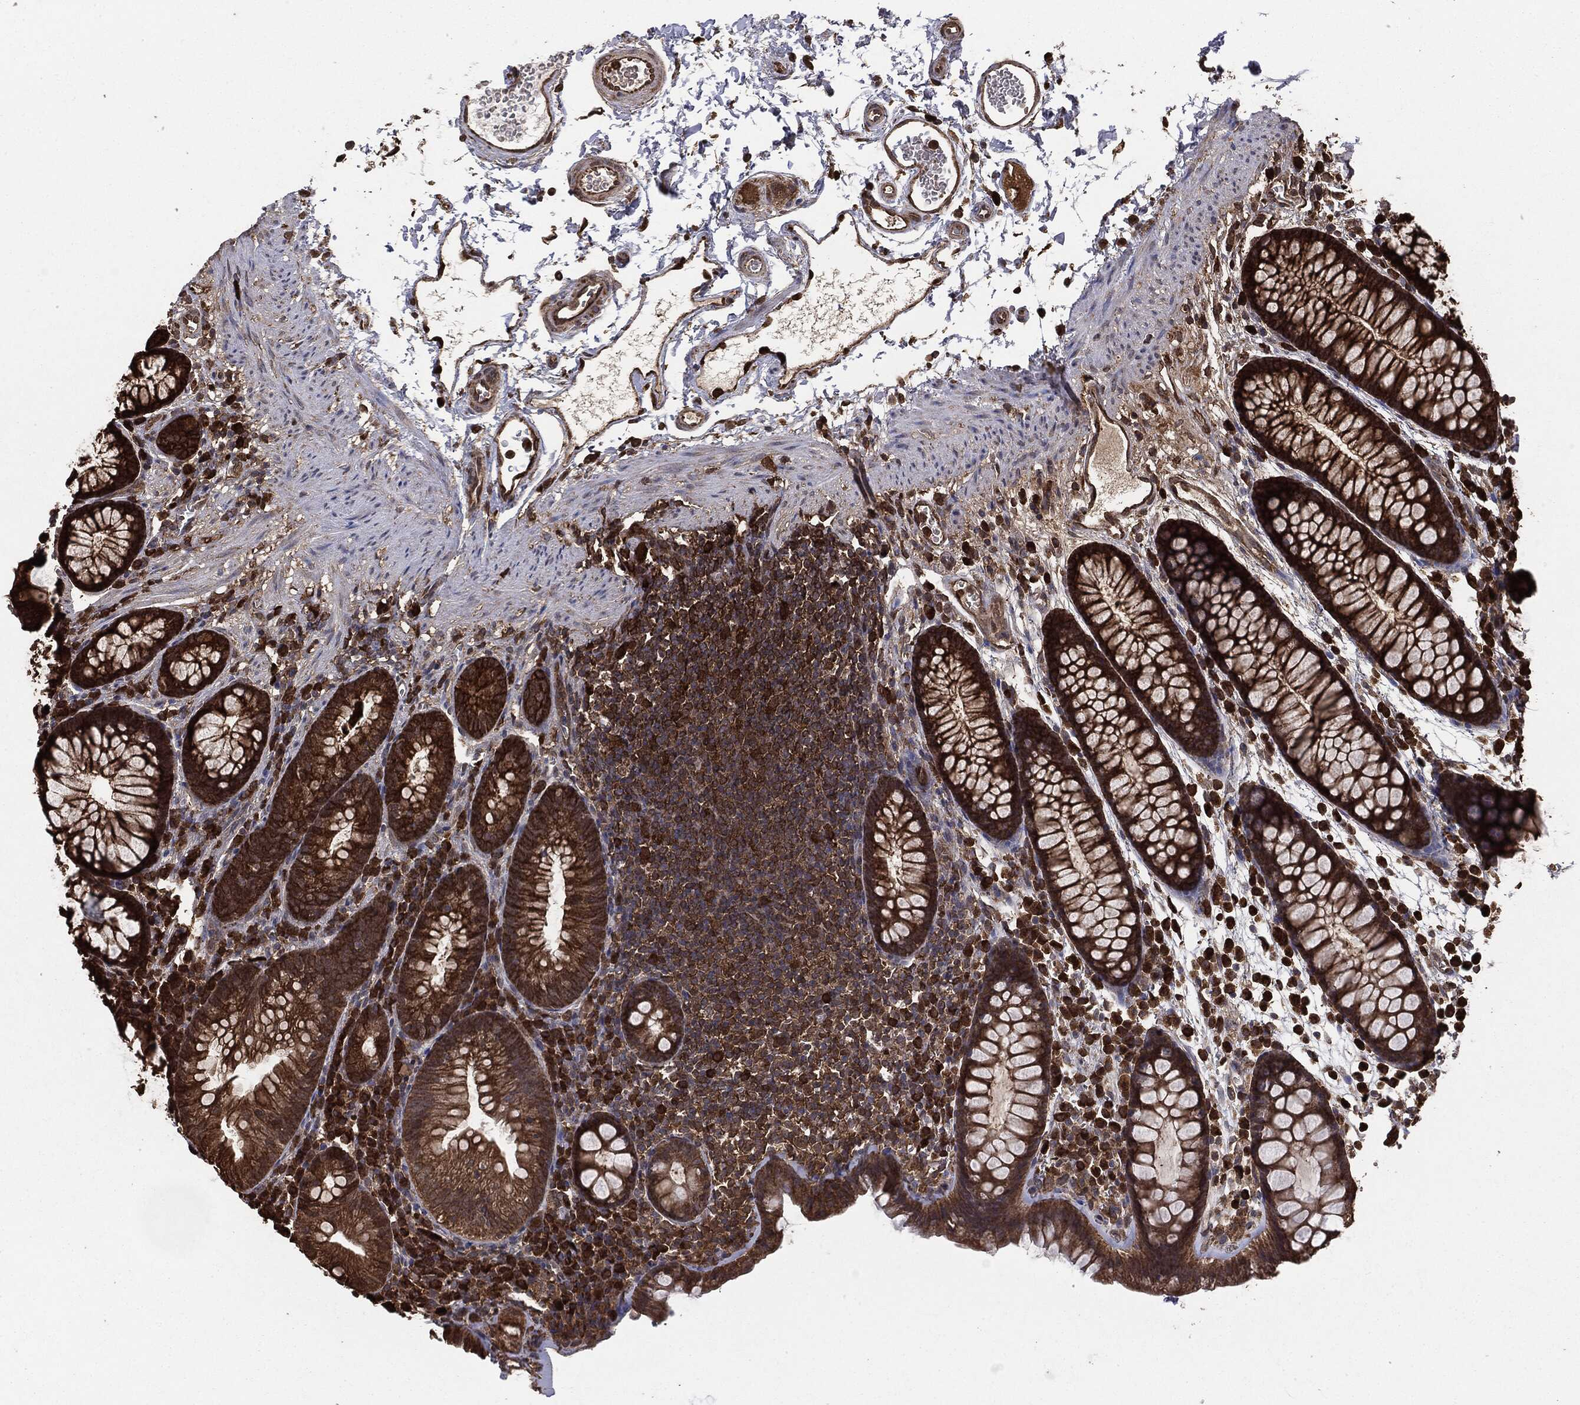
{"staining": {"intensity": "moderate", "quantity": ">75%", "location": "cytoplasmic/membranous"}, "tissue": "colon", "cell_type": "Endothelial cells", "image_type": "normal", "snomed": [{"axis": "morphology", "description": "Normal tissue, NOS"}, {"axis": "topography", "description": "Colon"}], "caption": "Protein staining by immunohistochemistry (IHC) shows moderate cytoplasmic/membranous staining in approximately >75% of endothelial cells in unremarkable colon. (DAB (3,3'-diaminobenzidine) = brown stain, brightfield microscopy at high magnification).", "gene": "NME1", "patient": {"sex": "male", "age": 76}}